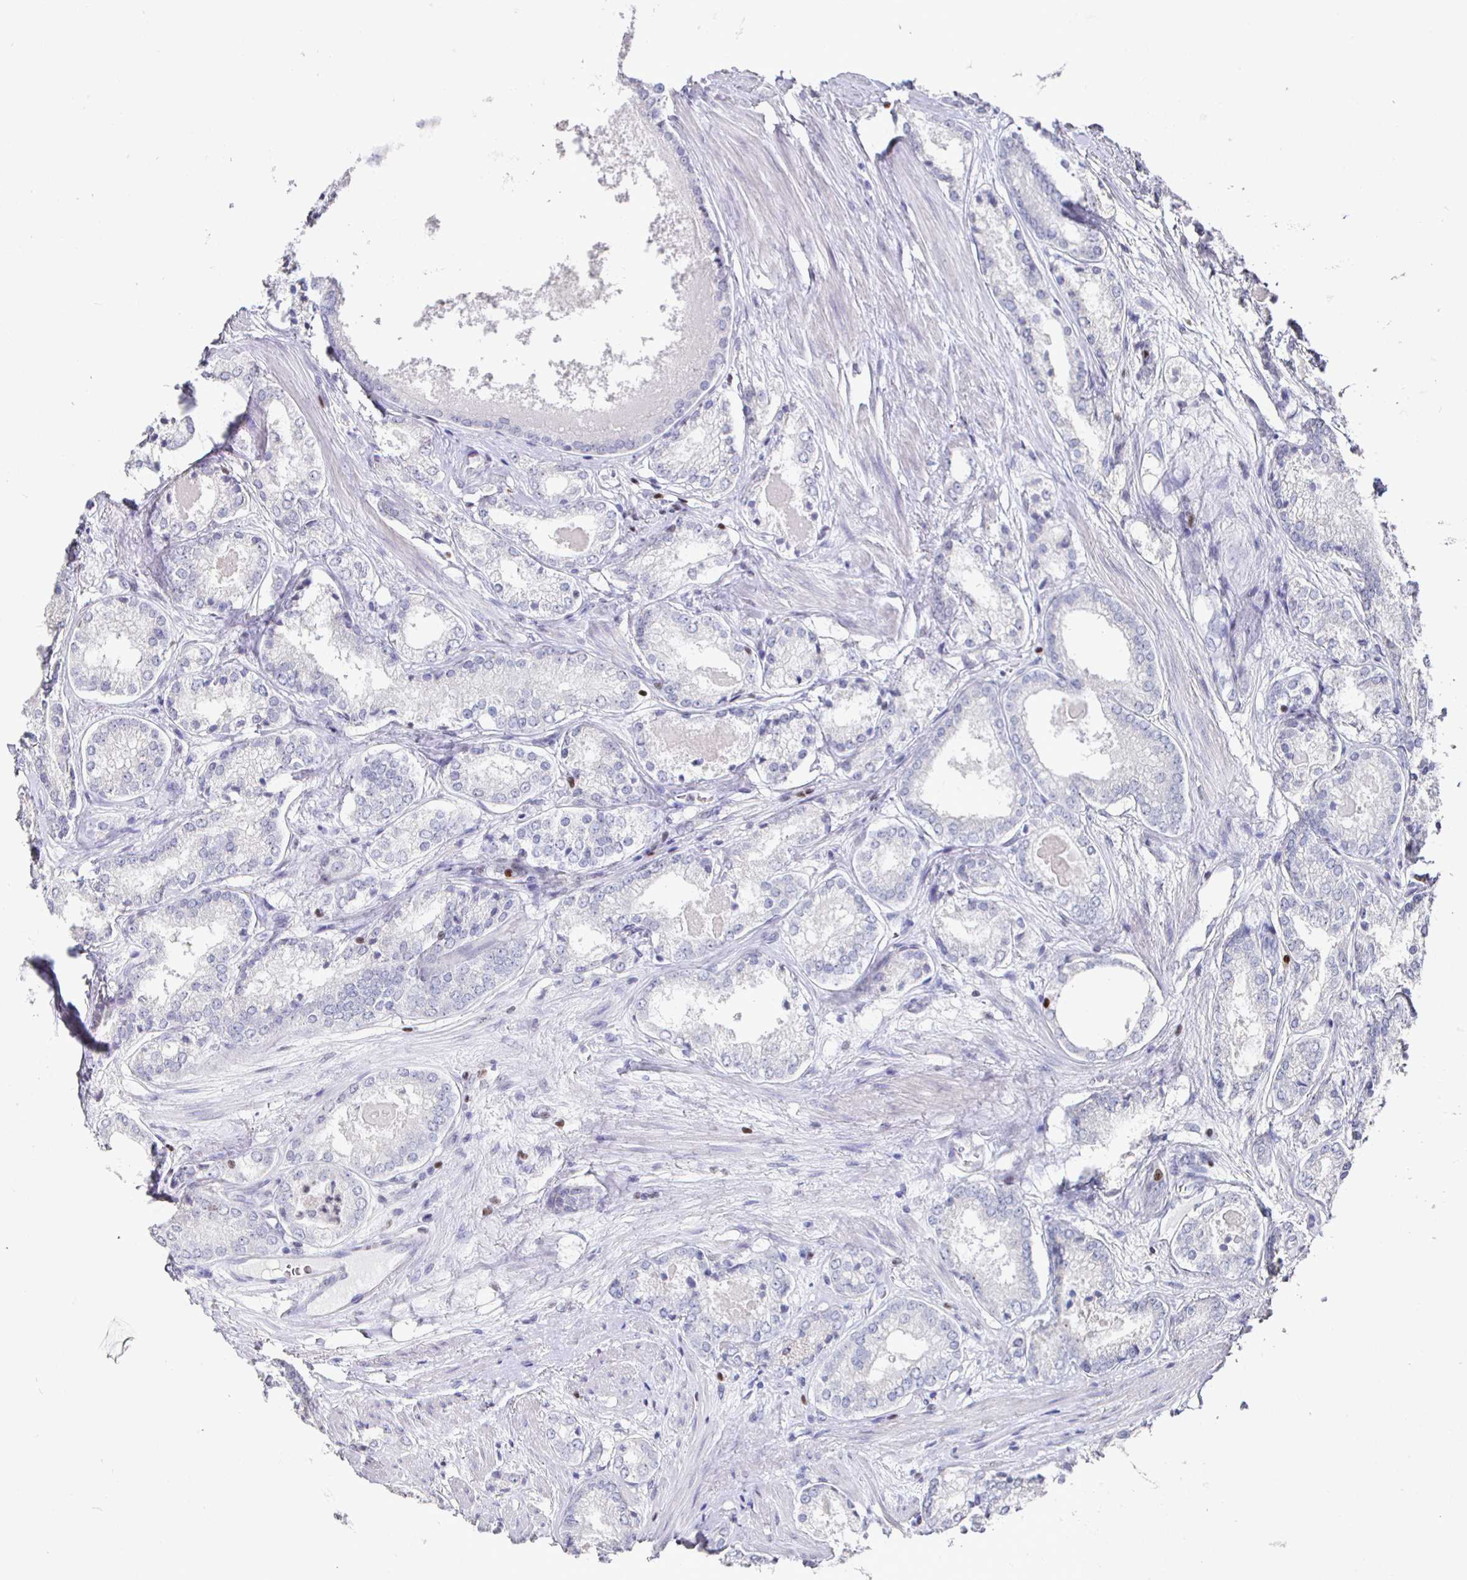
{"staining": {"intensity": "negative", "quantity": "none", "location": "none"}, "tissue": "prostate cancer", "cell_type": "Tumor cells", "image_type": "cancer", "snomed": [{"axis": "morphology", "description": "Adenocarcinoma, NOS"}, {"axis": "morphology", "description": "Adenocarcinoma, Low grade"}, {"axis": "topography", "description": "Prostate"}], "caption": "Tumor cells are negative for brown protein staining in prostate cancer (adenocarcinoma (low-grade)).", "gene": "RUNX2", "patient": {"sex": "male", "age": 68}}